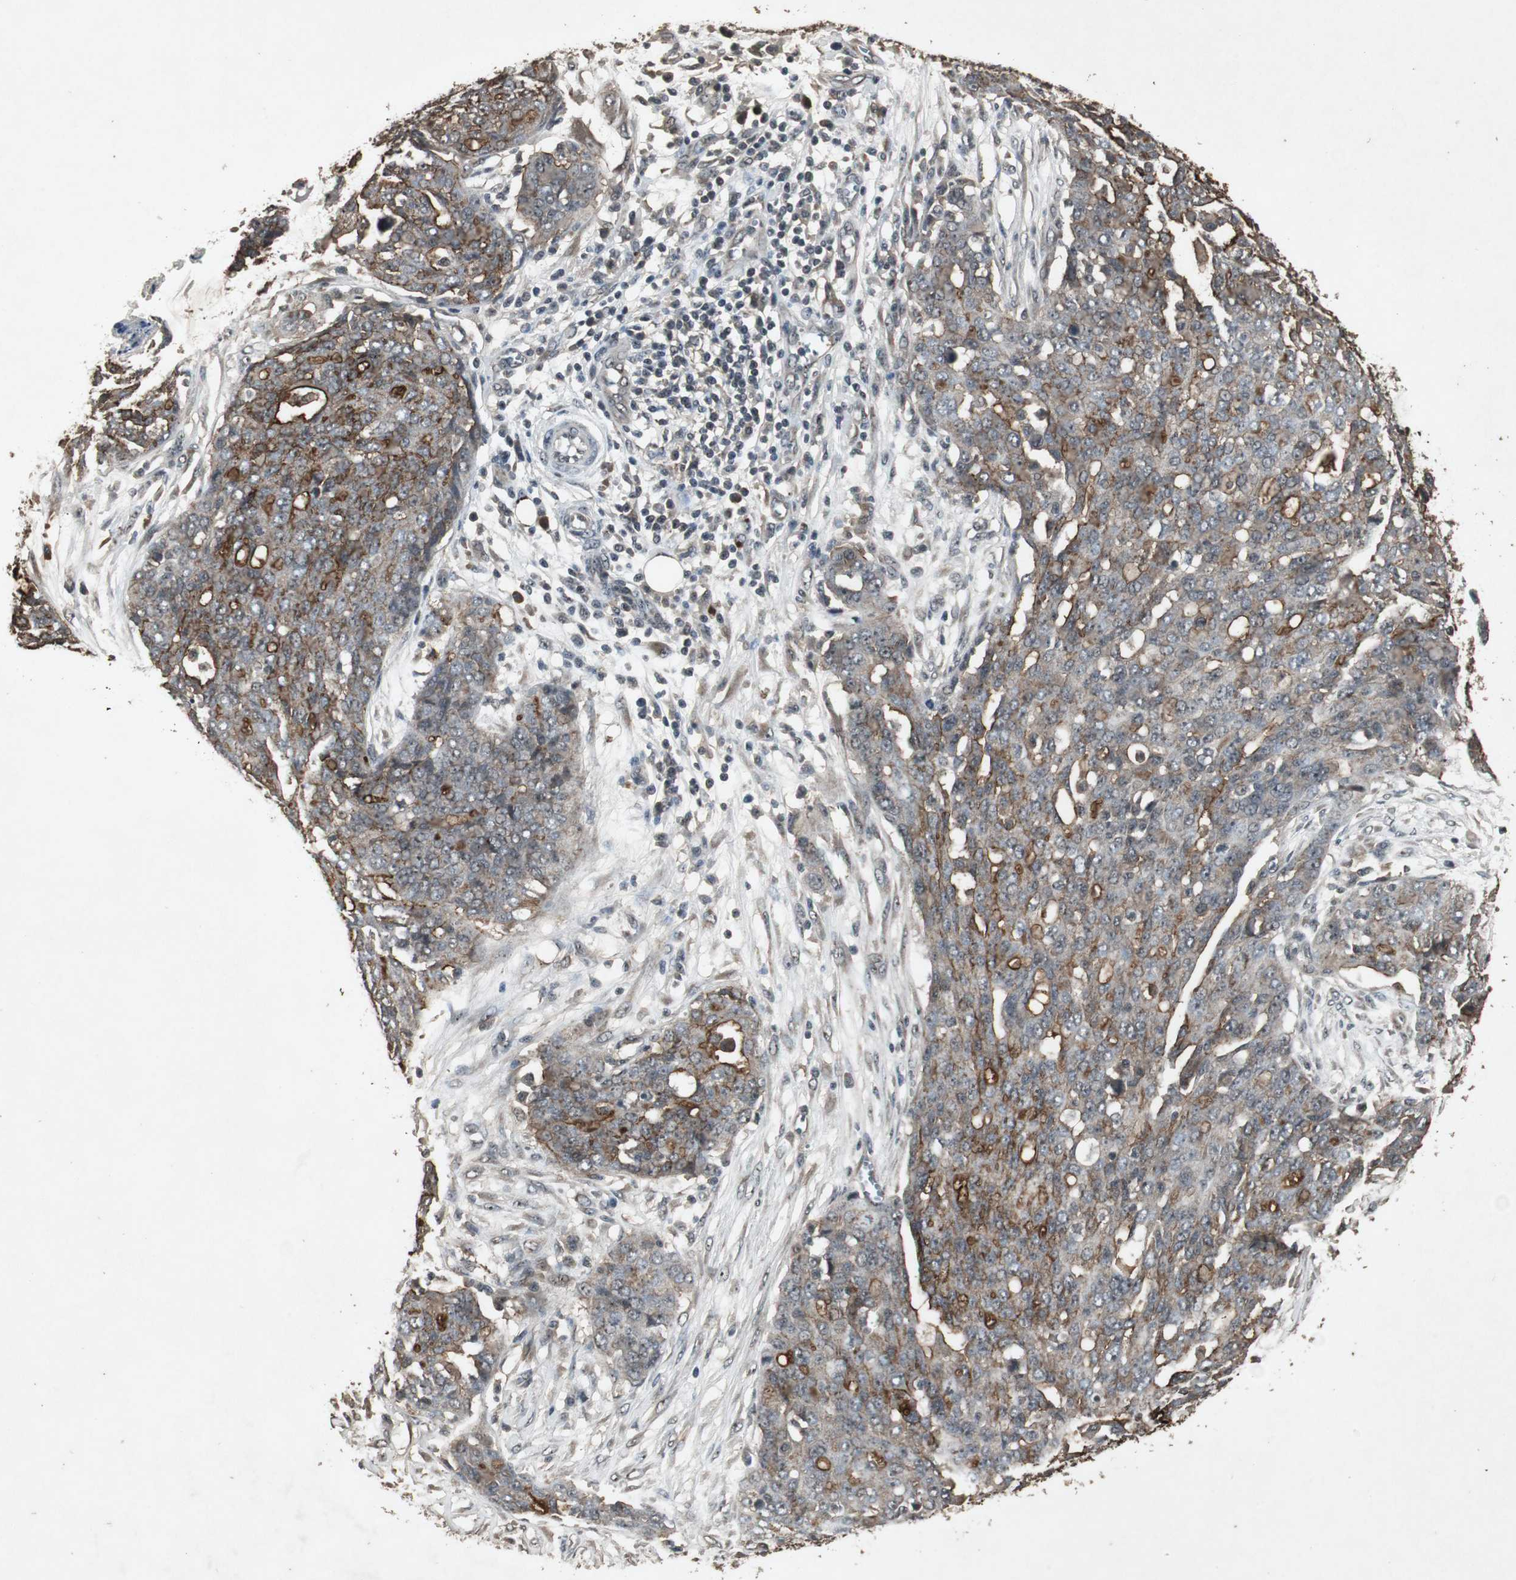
{"staining": {"intensity": "strong", "quantity": ">75%", "location": "cytoplasmic/membranous"}, "tissue": "ovarian cancer", "cell_type": "Tumor cells", "image_type": "cancer", "snomed": [{"axis": "morphology", "description": "Cystadenocarcinoma, serous, NOS"}, {"axis": "topography", "description": "Soft tissue"}, {"axis": "topography", "description": "Ovary"}], "caption": "Ovarian cancer tissue exhibits strong cytoplasmic/membranous positivity in about >75% of tumor cells, visualized by immunohistochemistry.", "gene": "EMX1", "patient": {"sex": "female", "age": 57}}